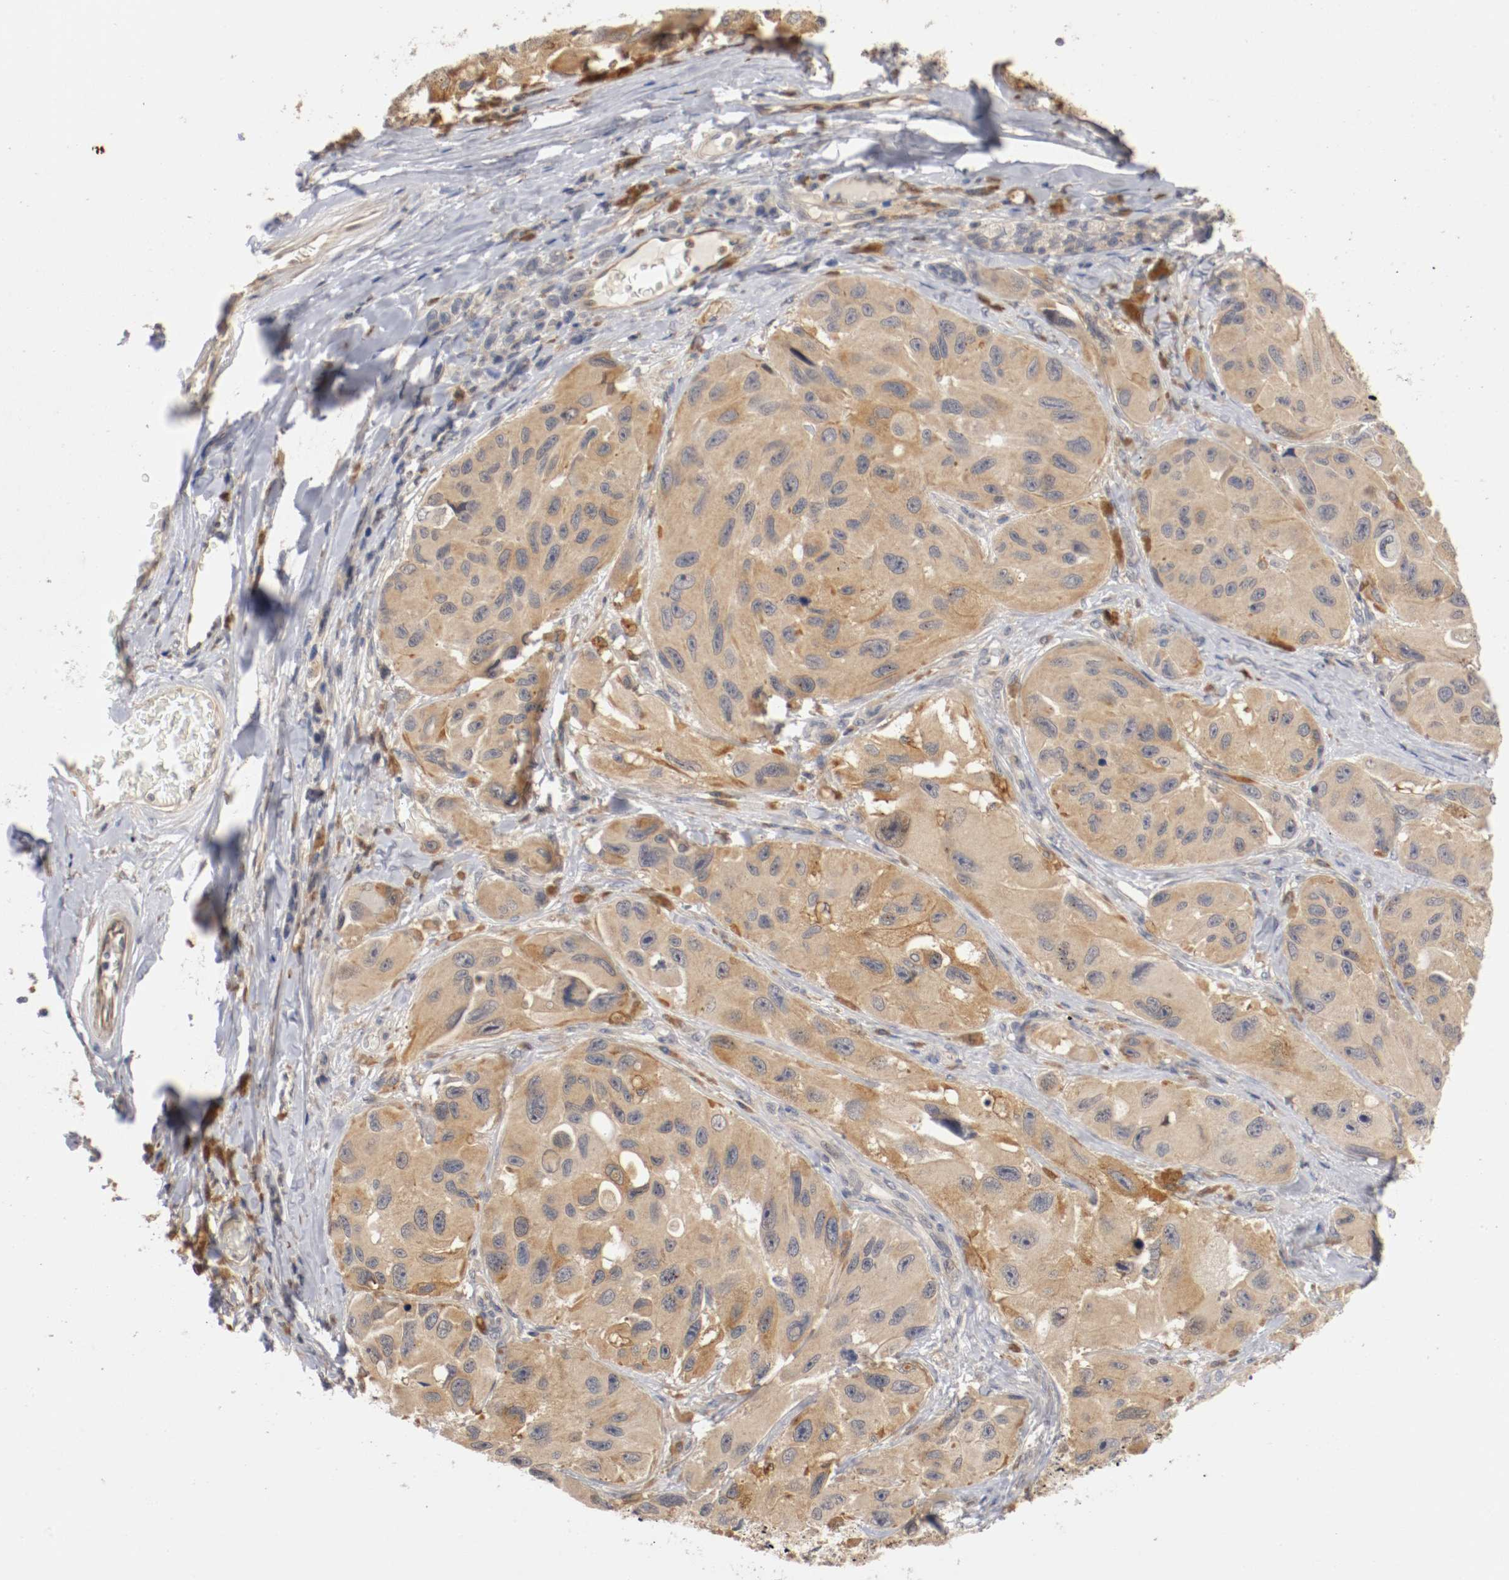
{"staining": {"intensity": "moderate", "quantity": ">75%", "location": "cytoplasmic/membranous"}, "tissue": "melanoma", "cell_type": "Tumor cells", "image_type": "cancer", "snomed": [{"axis": "morphology", "description": "Malignant melanoma, NOS"}, {"axis": "topography", "description": "Skin"}], "caption": "Immunohistochemical staining of human melanoma demonstrates medium levels of moderate cytoplasmic/membranous staining in about >75% of tumor cells.", "gene": "RBM23", "patient": {"sex": "female", "age": 73}}